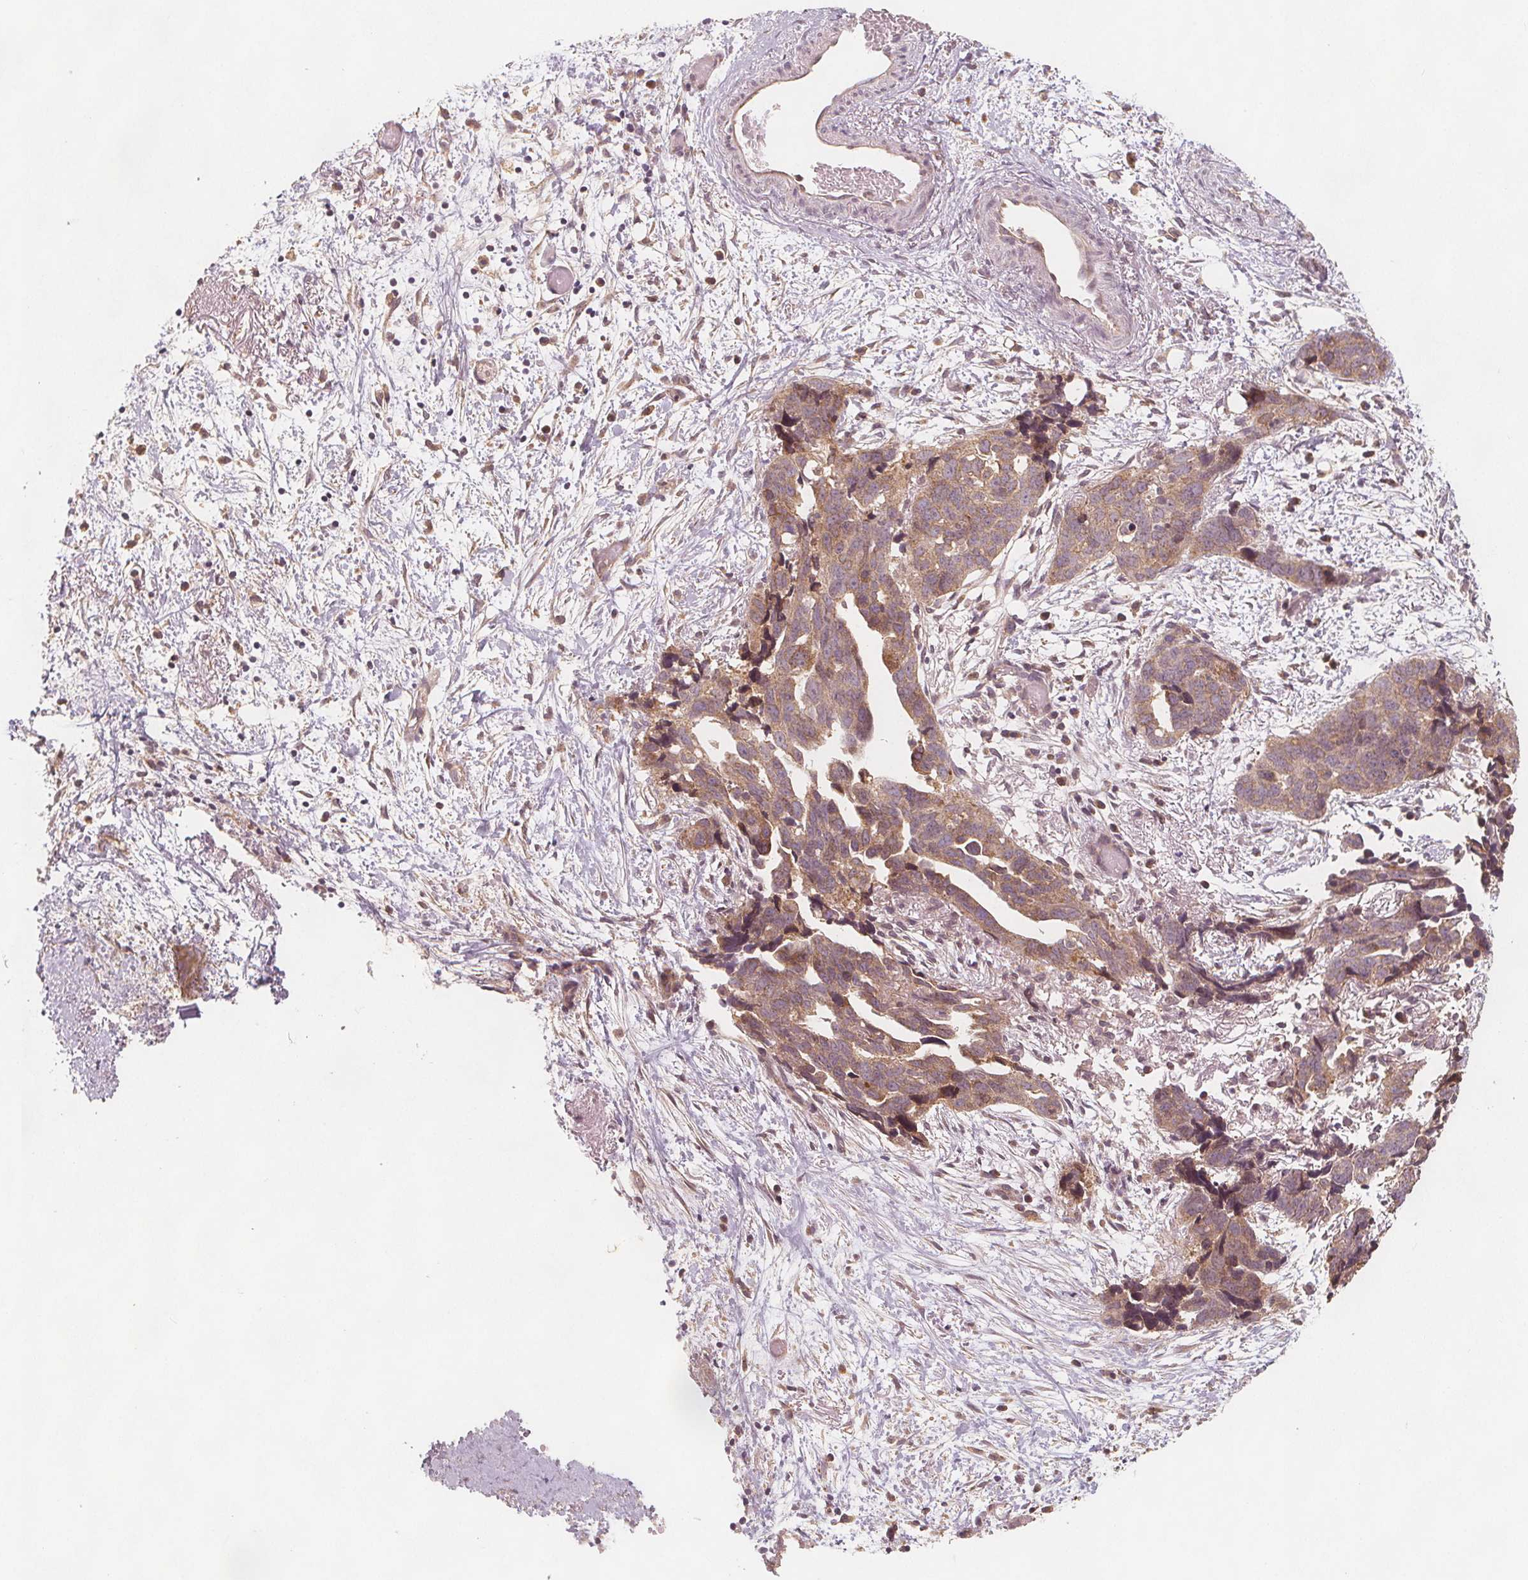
{"staining": {"intensity": "moderate", "quantity": ">75%", "location": "cytoplasmic/membranous"}, "tissue": "ovarian cancer", "cell_type": "Tumor cells", "image_type": "cancer", "snomed": [{"axis": "morphology", "description": "Cystadenocarcinoma, serous, NOS"}, {"axis": "topography", "description": "Ovary"}], "caption": "Approximately >75% of tumor cells in ovarian serous cystadenocarcinoma reveal moderate cytoplasmic/membranous protein staining as visualized by brown immunohistochemical staining.", "gene": "NCSTN", "patient": {"sex": "female", "age": 69}}